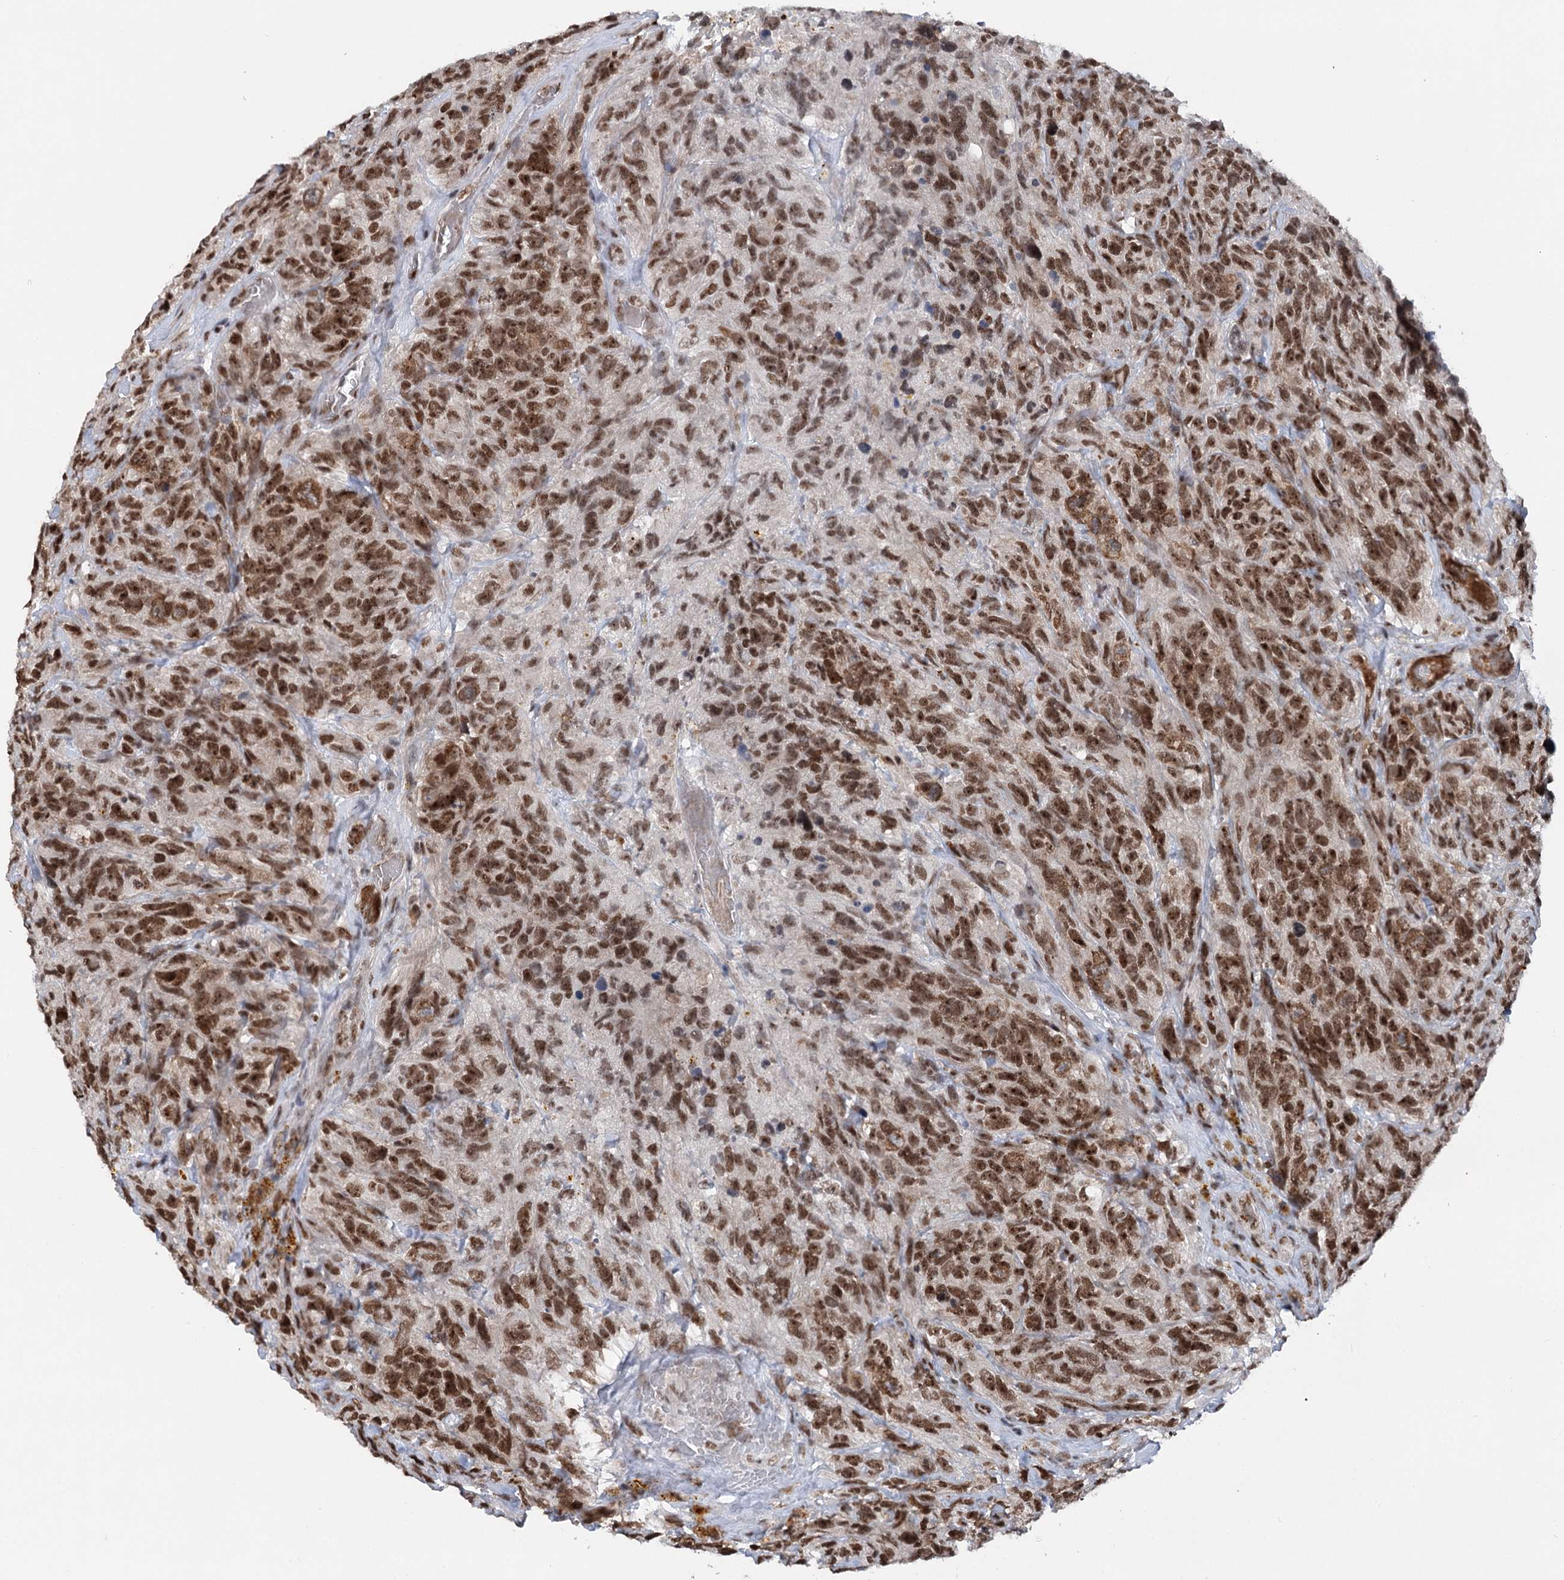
{"staining": {"intensity": "strong", "quantity": ">75%", "location": "nuclear"}, "tissue": "glioma", "cell_type": "Tumor cells", "image_type": "cancer", "snomed": [{"axis": "morphology", "description": "Glioma, malignant, High grade"}, {"axis": "topography", "description": "Brain"}], "caption": "Immunohistochemical staining of glioma displays high levels of strong nuclear protein staining in about >75% of tumor cells.", "gene": "CGGBP1", "patient": {"sex": "male", "age": 69}}